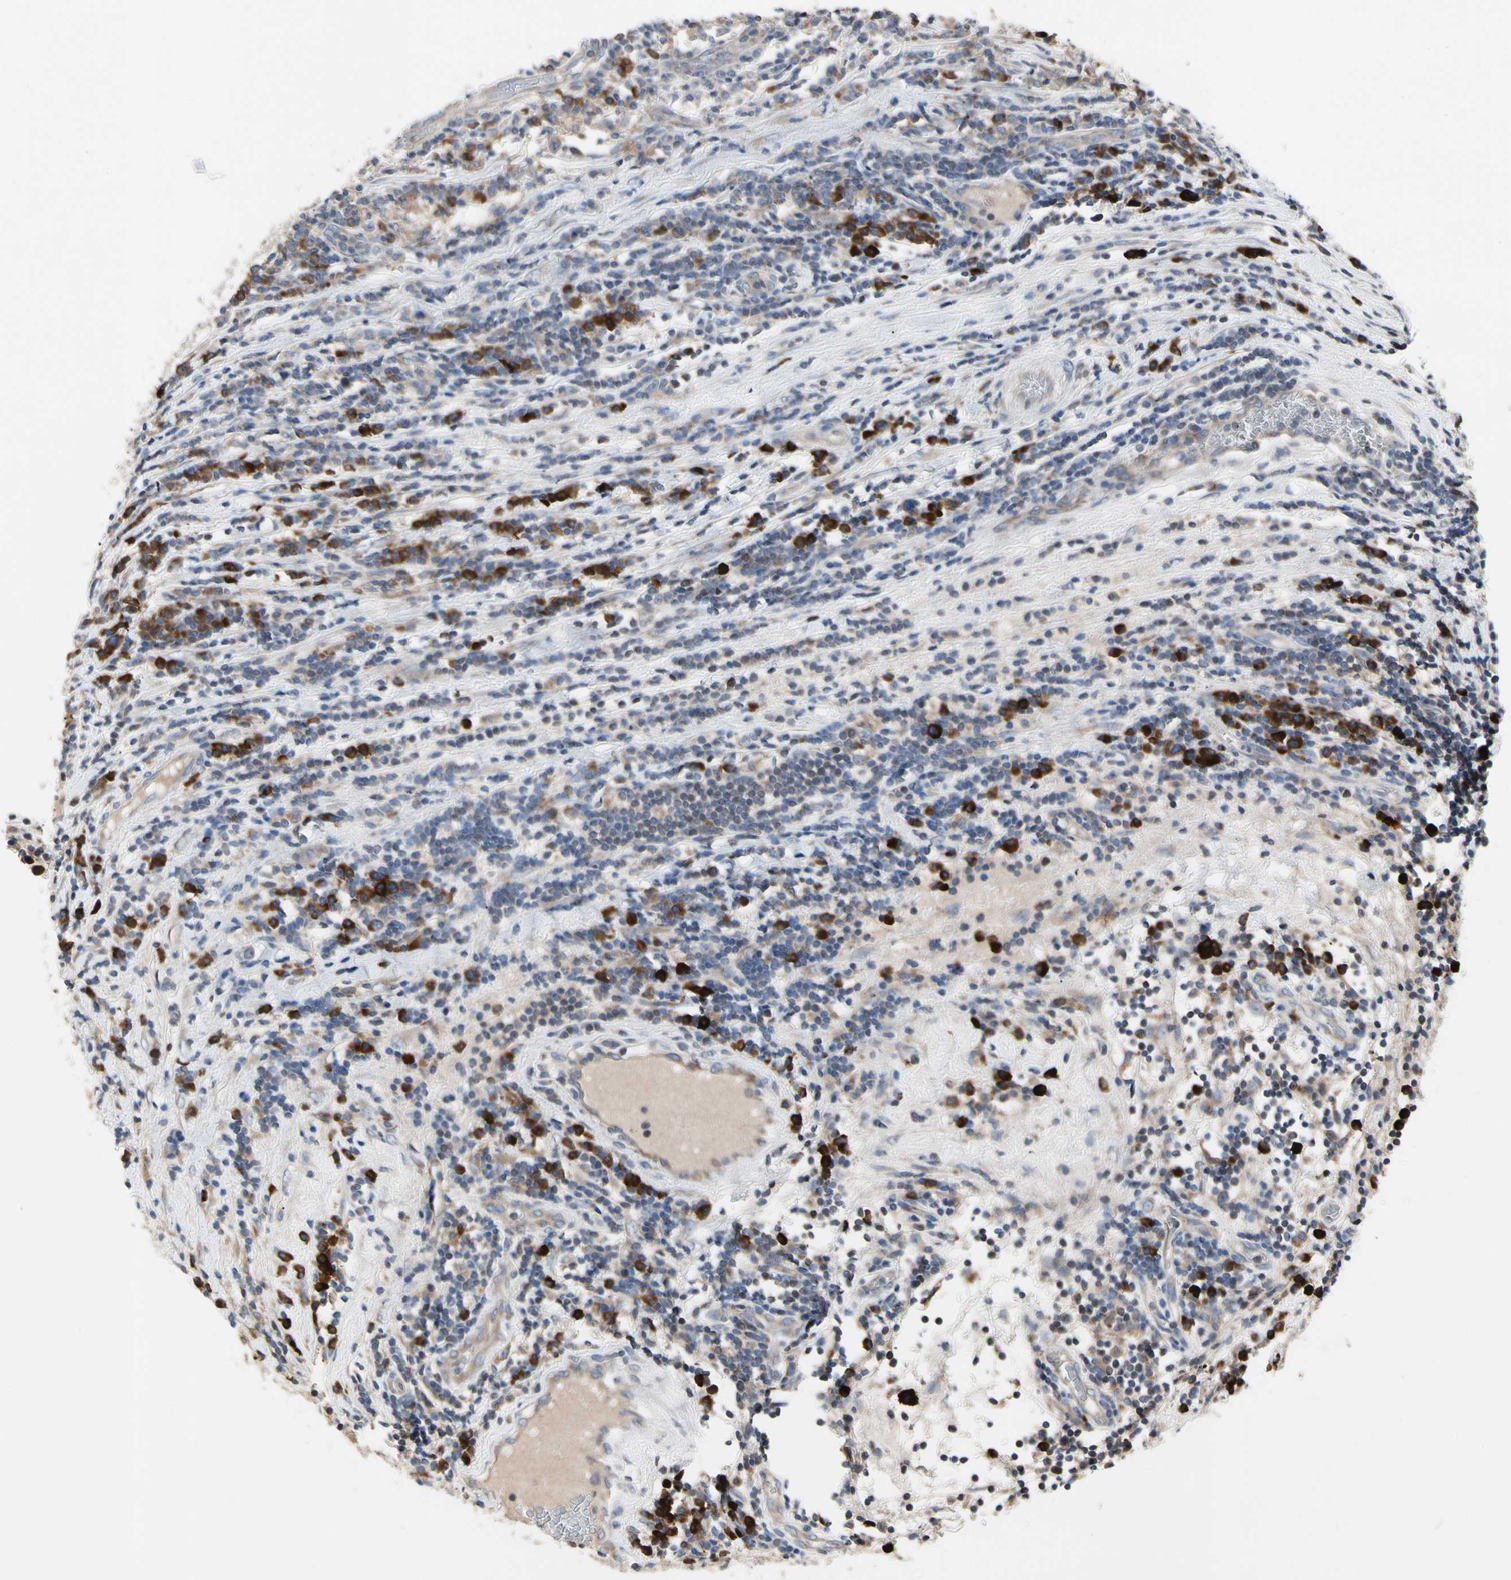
{"staining": {"intensity": "weak", "quantity": ">75%", "location": "cytoplasmic/membranous"}, "tissue": "testis cancer", "cell_type": "Tumor cells", "image_type": "cancer", "snomed": [{"axis": "morphology", "description": "Seminoma, NOS"}, {"axis": "topography", "description": "Testis"}], "caption": "Human seminoma (testis) stained with a brown dye demonstrates weak cytoplasmic/membranous positive positivity in about >75% of tumor cells.", "gene": "MMEL1", "patient": {"sex": "male", "age": 43}}